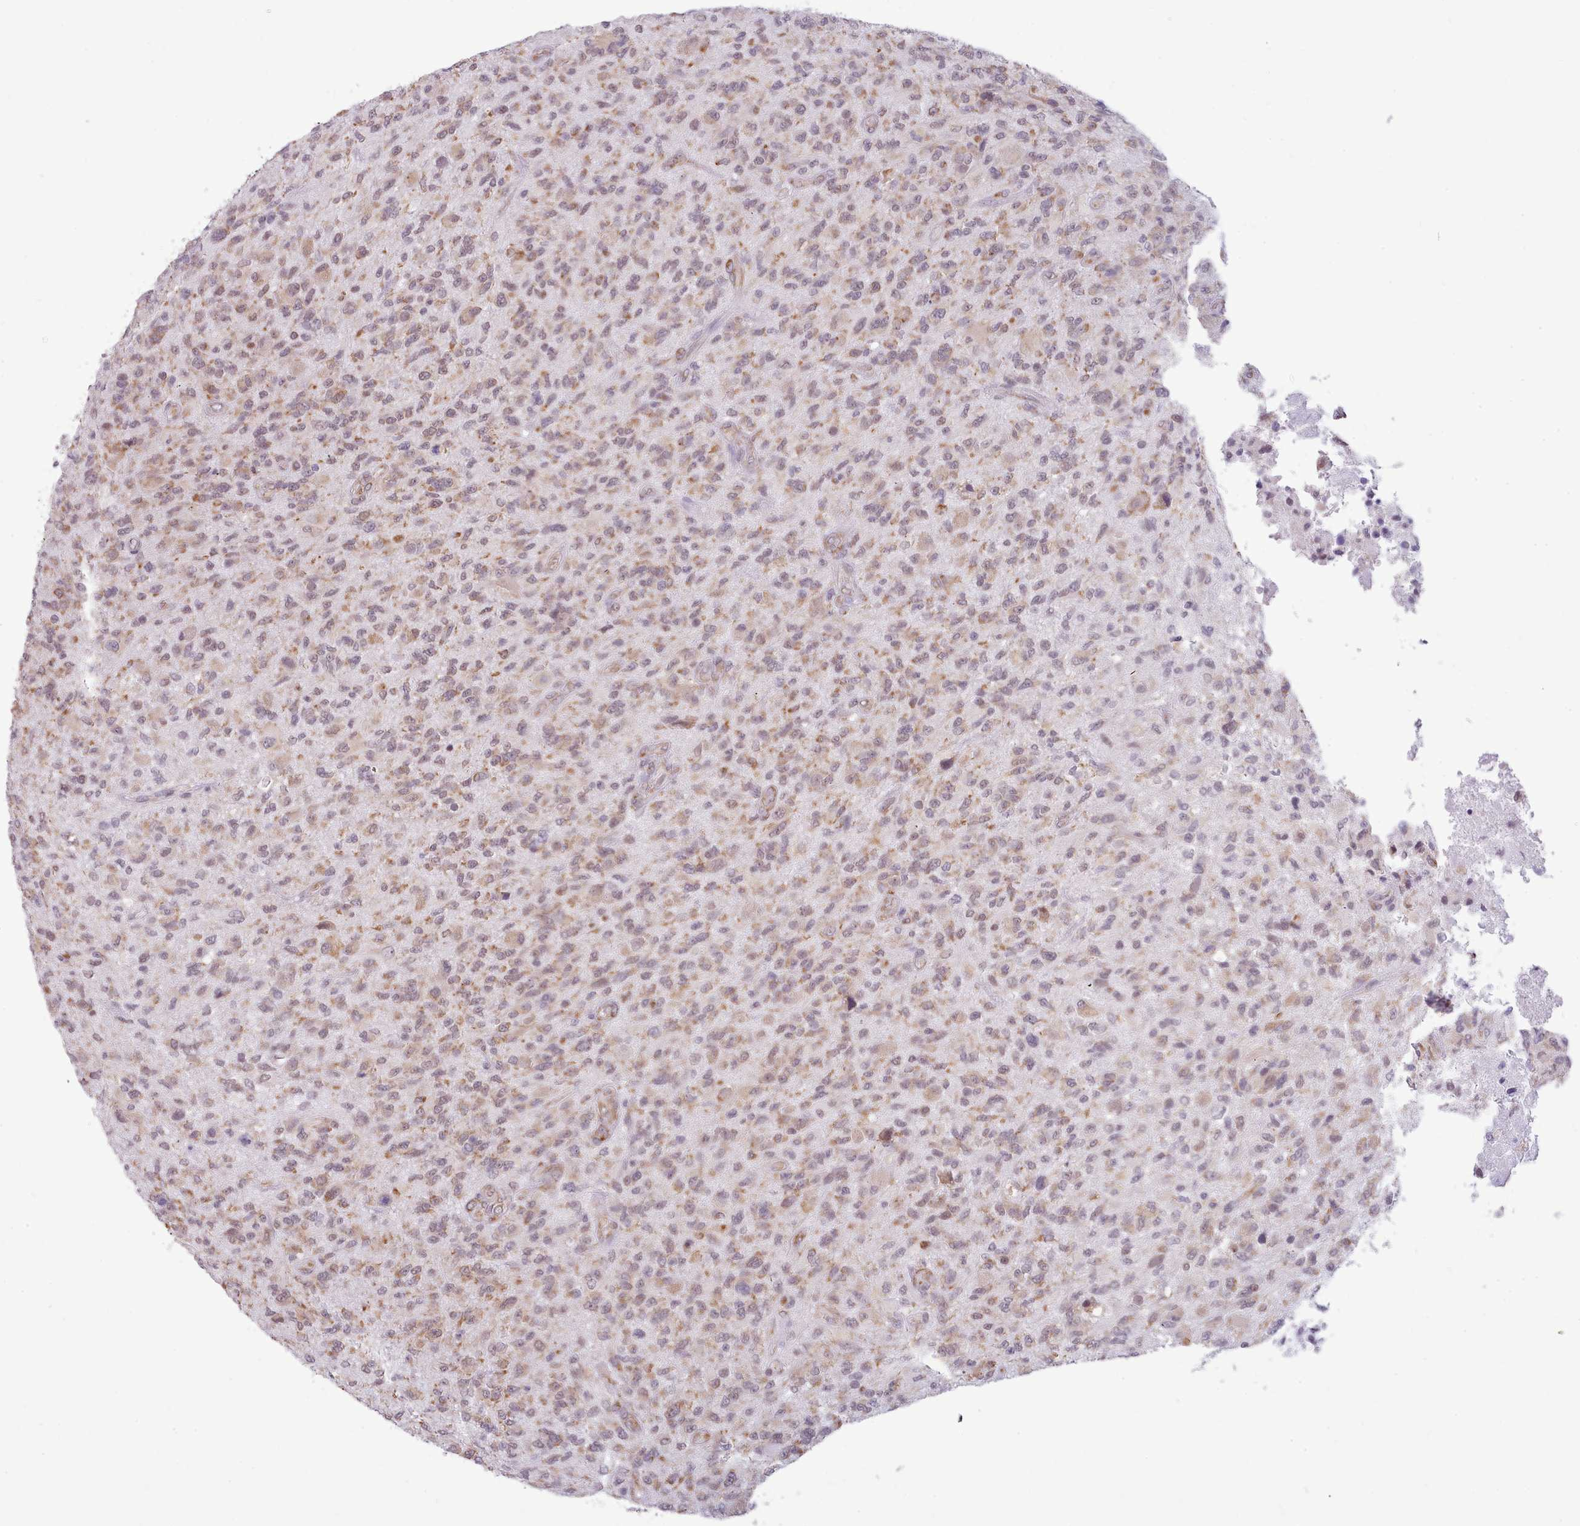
{"staining": {"intensity": "moderate", "quantity": "25%-75%", "location": "cytoplasmic/membranous,nuclear"}, "tissue": "glioma", "cell_type": "Tumor cells", "image_type": "cancer", "snomed": [{"axis": "morphology", "description": "Glioma, malignant, High grade"}, {"axis": "topography", "description": "Brain"}], "caption": "Protein positivity by immunohistochemistry (IHC) demonstrates moderate cytoplasmic/membranous and nuclear staining in approximately 25%-75% of tumor cells in glioma.", "gene": "SEC61B", "patient": {"sex": "male", "age": 47}}